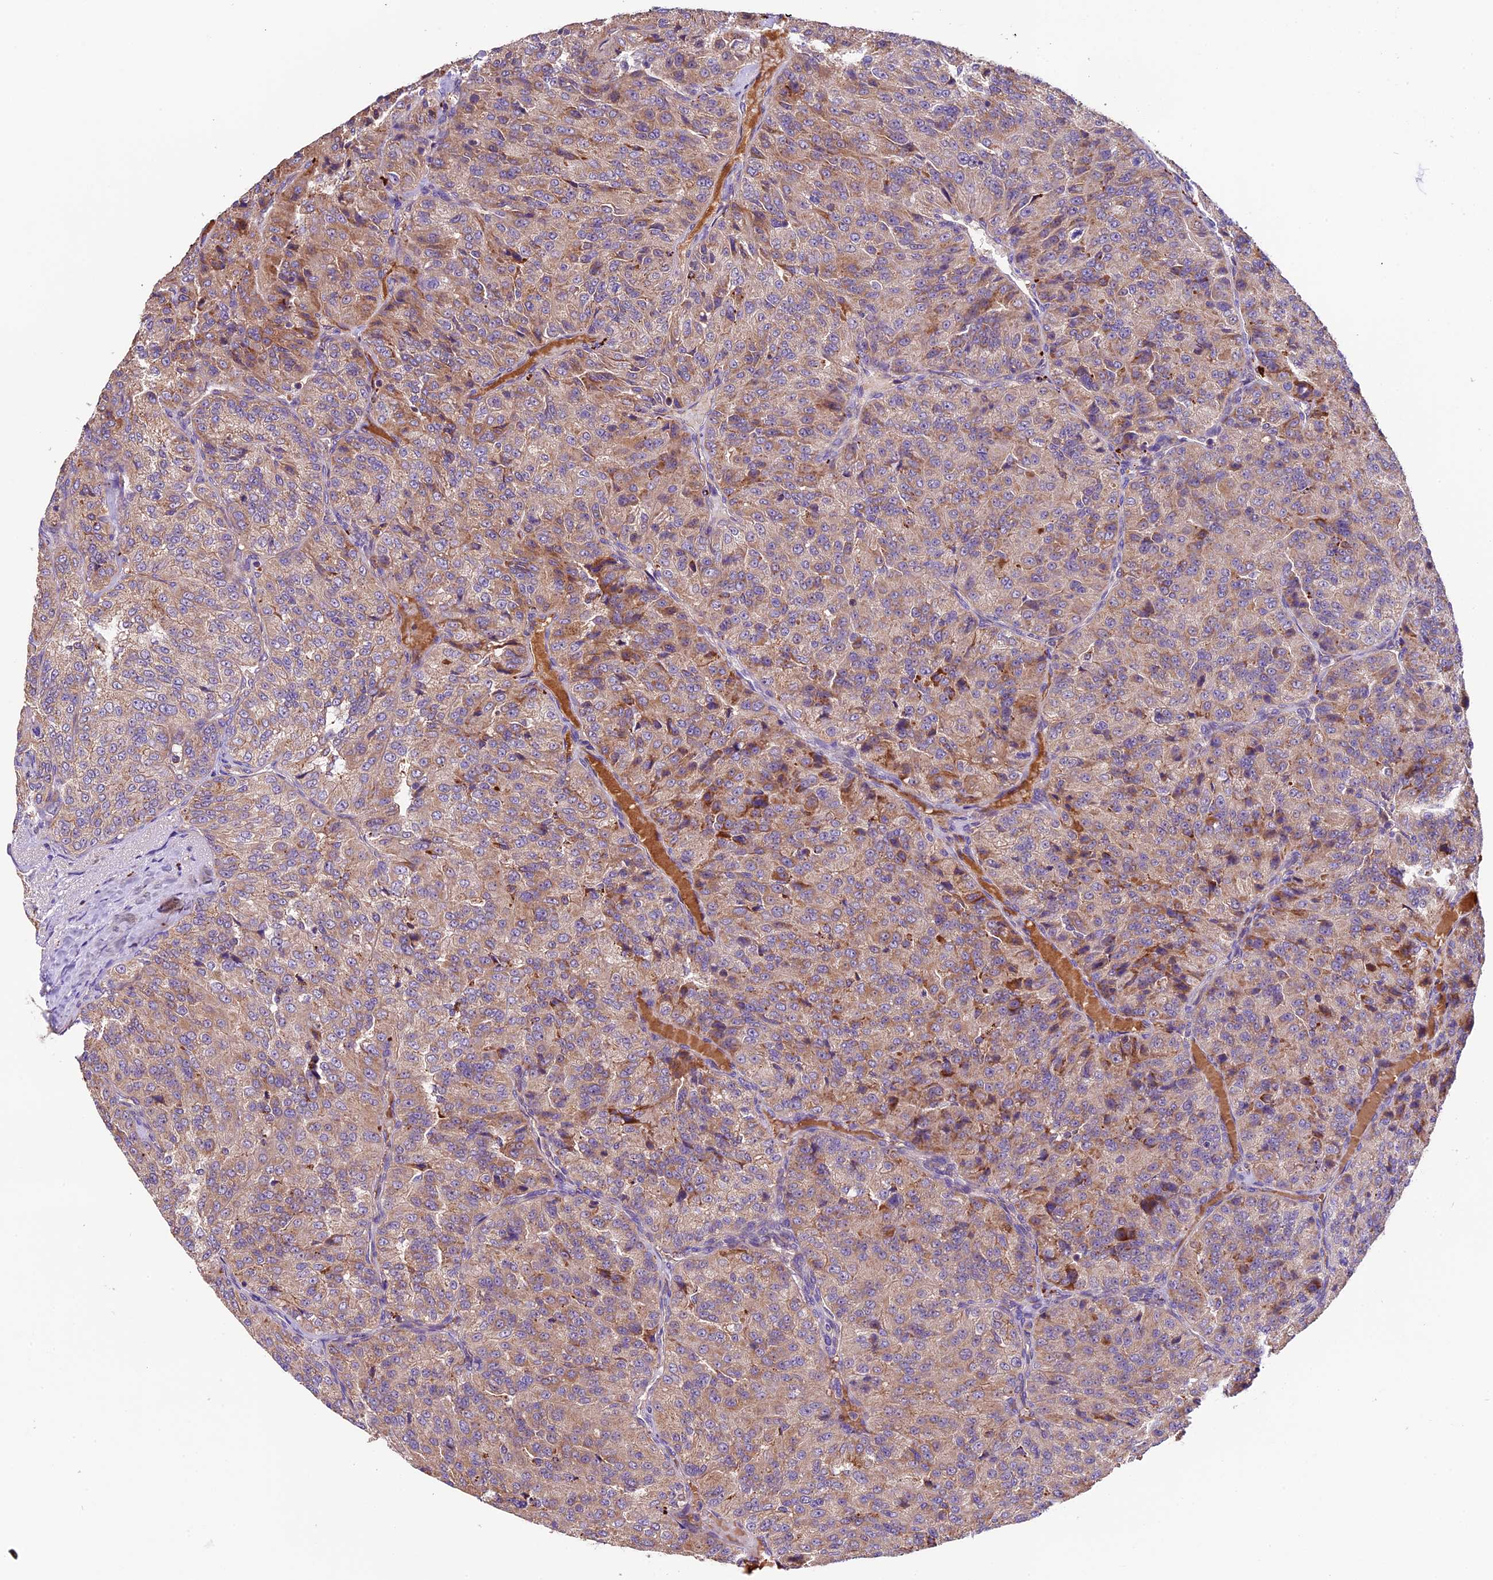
{"staining": {"intensity": "moderate", "quantity": ">75%", "location": "cytoplasmic/membranous"}, "tissue": "renal cancer", "cell_type": "Tumor cells", "image_type": "cancer", "snomed": [{"axis": "morphology", "description": "Adenocarcinoma, NOS"}, {"axis": "topography", "description": "Kidney"}], "caption": "This histopathology image demonstrates adenocarcinoma (renal) stained with immunohistochemistry to label a protein in brown. The cytoplasmic/membranous of tumor cells show moderate positivity for the protein. Nuclei are counter-stained blue.", "gene": "METTL22", "patient": {"sex": "female", "age": 63}}